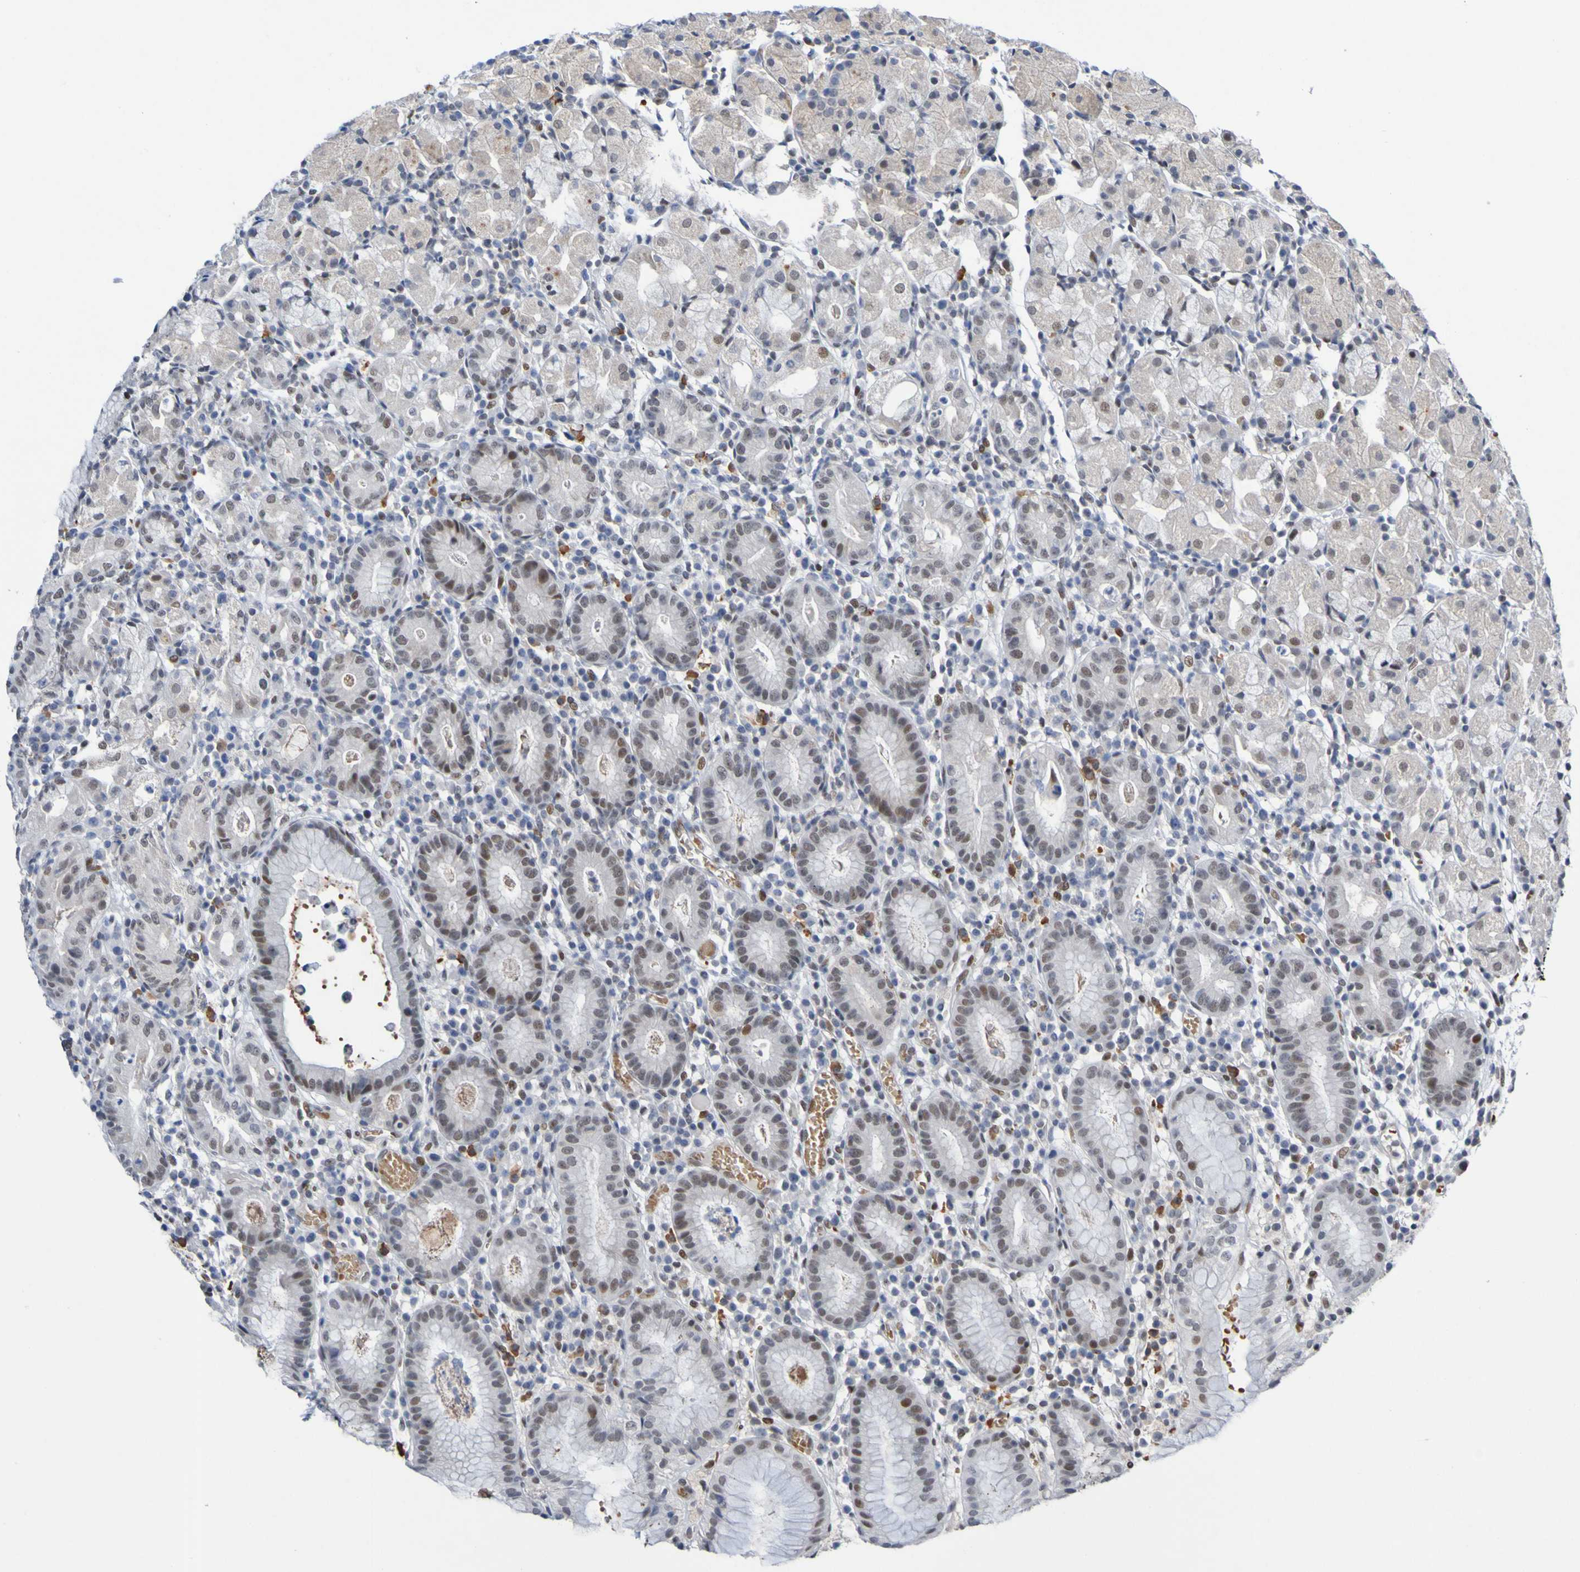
{"staining": {"intensity": "moderate", "quantity": "25%-75%", "location": "nuclear"}, "tissue": "stomach", "cell_type": "Glandular cells", "image_type": "normal", "snomed": [{"axis": "morphology", "description": "Normal tissue, NOS"}, {"axis": "topography", "description": "Stomach"}, {"axis": "topography", "description": "Stomach, lower"}], "caption": "Immunohistochemical staining of normal human stomach shows moderate nuclear protein positivity in approximately 25%-75% of glandular cells.", "gene": "PCGF1", "patient": {"sex": "female", "age": 75}}